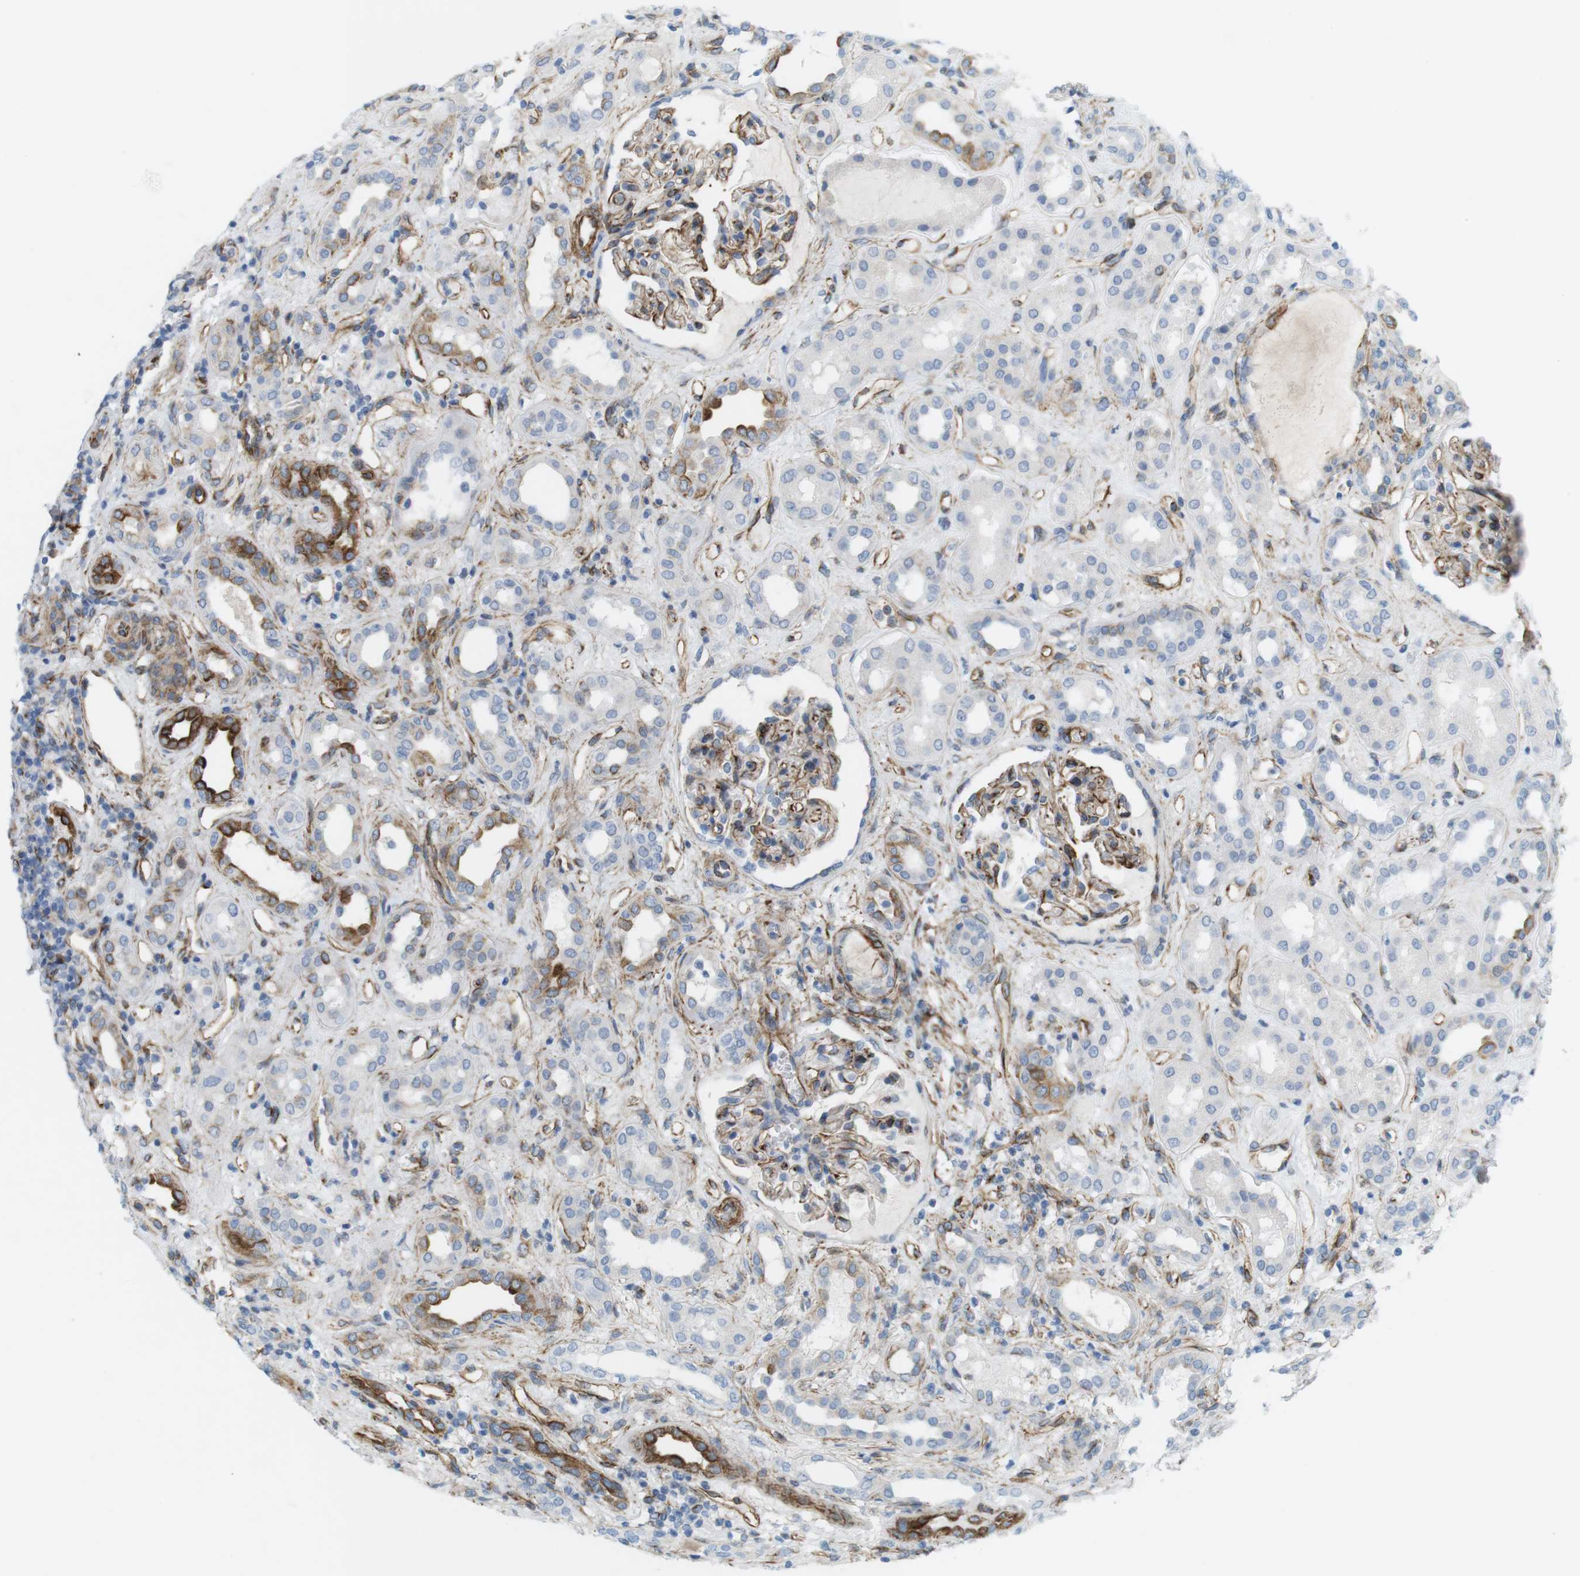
{"staining": {"intensity": "strong", "quantity": "25%-75%", "location": "cytoplasmic/membranous"}, "tissue": "kidney", "cell_type": "Cells in glomeruli", "image_type": "normal", "snomed": [{"axis": "morphology", "description": "Normal tissue, NOS"}, {"axis": "topography", "description": "Kidney"}], "caption": "Immunohistochemical staining of benign kidney reveals high levels of strong cytoplasmic/membranous positivity in approximately 25%-75% of cells in glomeruli. The staining was performed using DAB to visualize the protein expression in brown, while the nuclei were stained in blue with hematoxylin (Magnification: 20x).", "gene": "MYH9", "patient": {"sex": "male", "age": 59}}